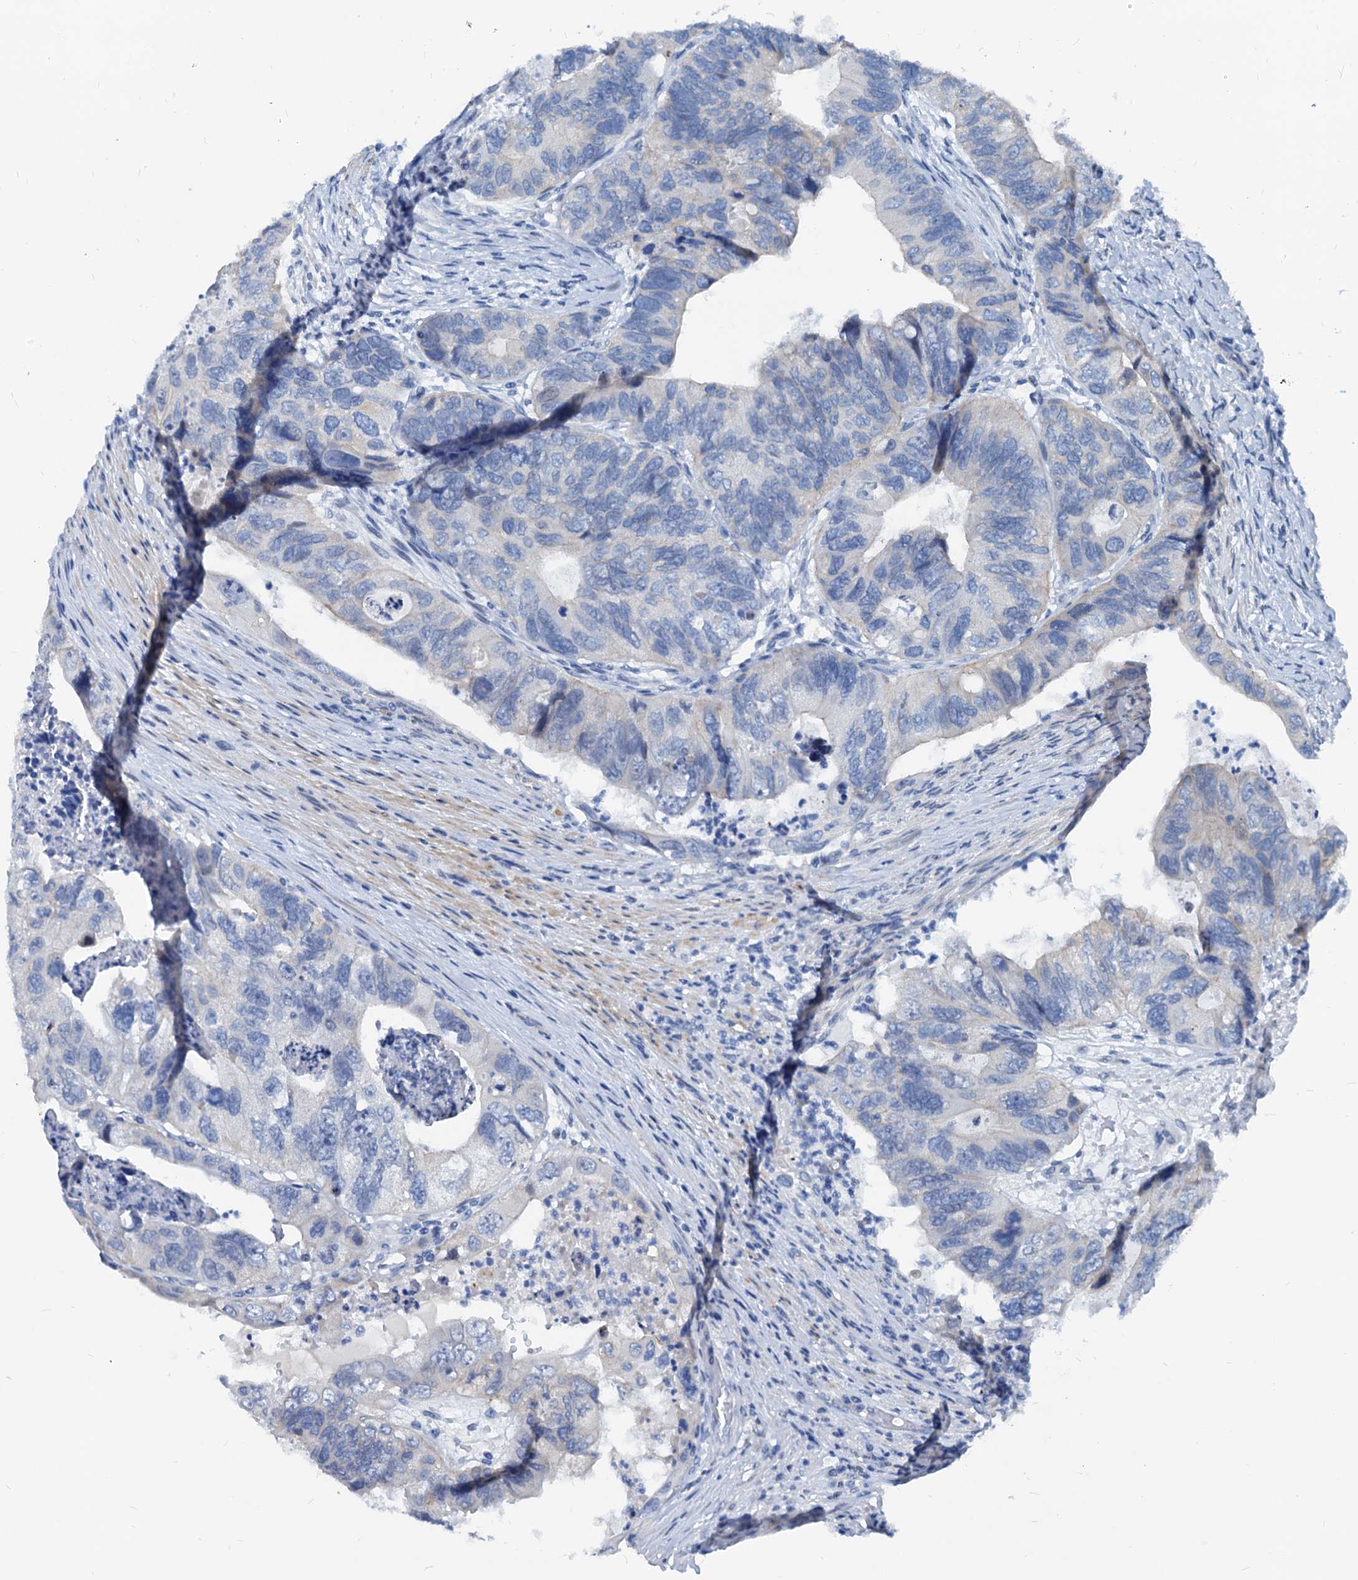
{"staining": {"intensity": "negative", "quantity": "none", "location": "none"}, "tissue": "colorectal cancer", "cell_type": "Tumor cells", "image_type": "cancer", "snomed": [{"axis": "morphology", "description": "Adenocarcinoma, NOS"}, {"axis": "topography", "description": "Rectum"}], "caption": "This micrograph is of colorectal cancer (adenocarcinoma) stained with IHC to label a protein in brown with the nuclei are counter-stained blue. There is no expression in tumor cells. (Immunohistochemistry, brightfield microscopy, high magnification).", "gene": "HSF2", "patient": {"sex": "male", "age": 63}}